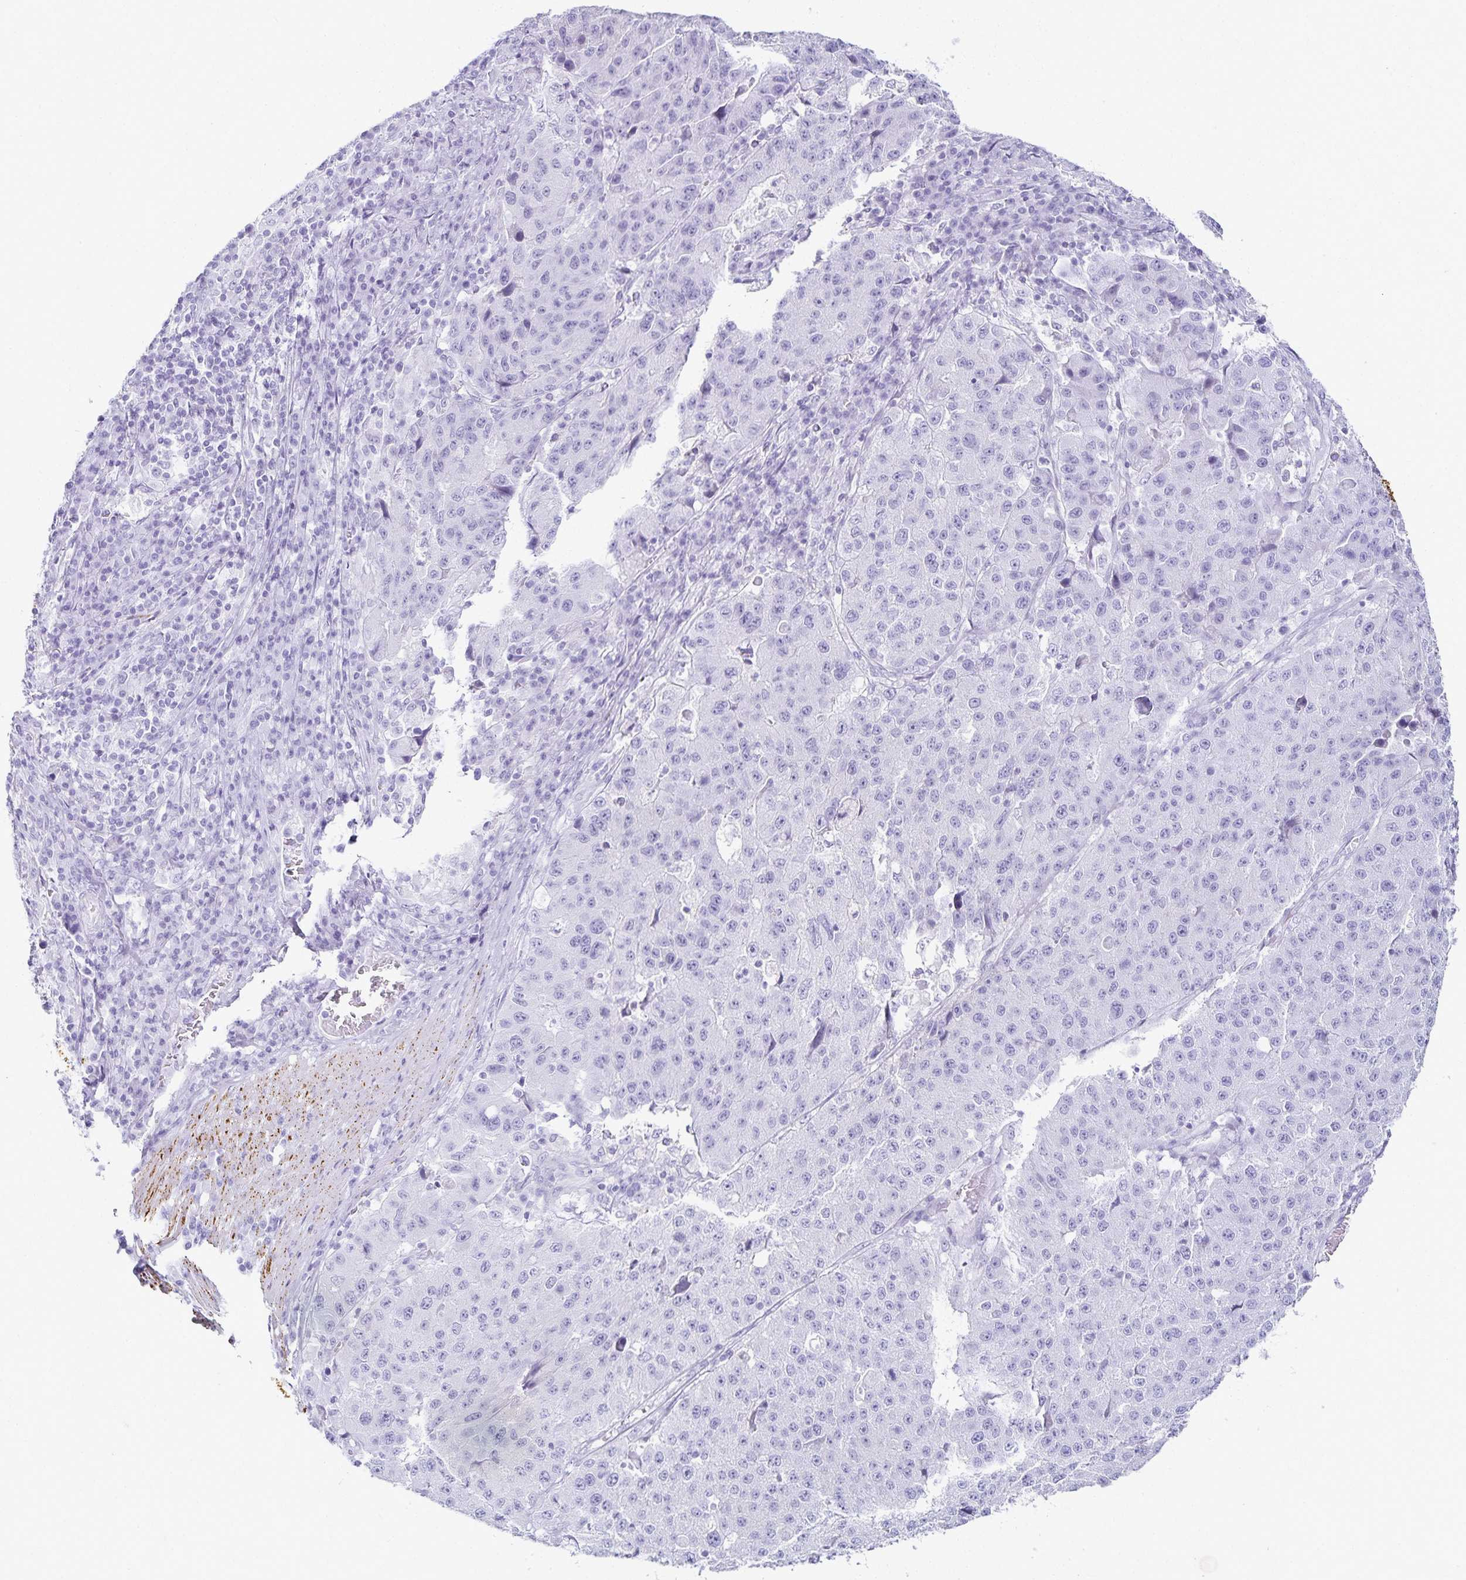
{"staining": {"intensity": "negative", "quantity": "none", "location": "none"}, "tissue": "stomach cancer", "cell_type": "Tumor cells", "image_type": "cancer", "snomed": [{"axis": "morphology", "description": "Adenocarcinoma, NOS"}, {"axis": "topography", "description": "Stomach"}], "caption": "DAB (3,3'-diaminobenzidine) immunohistochemical staining of human stomach cancer demonstrates no significant staining in tumor cells. Brightfield microscopy of IHC stained with DAB (3,3'-diaminobenzidine) (brown) and hematoxylin (blue), captured at high magnification.", "gene": "GP2", "patient": {"sex": "male", "age": 71}}